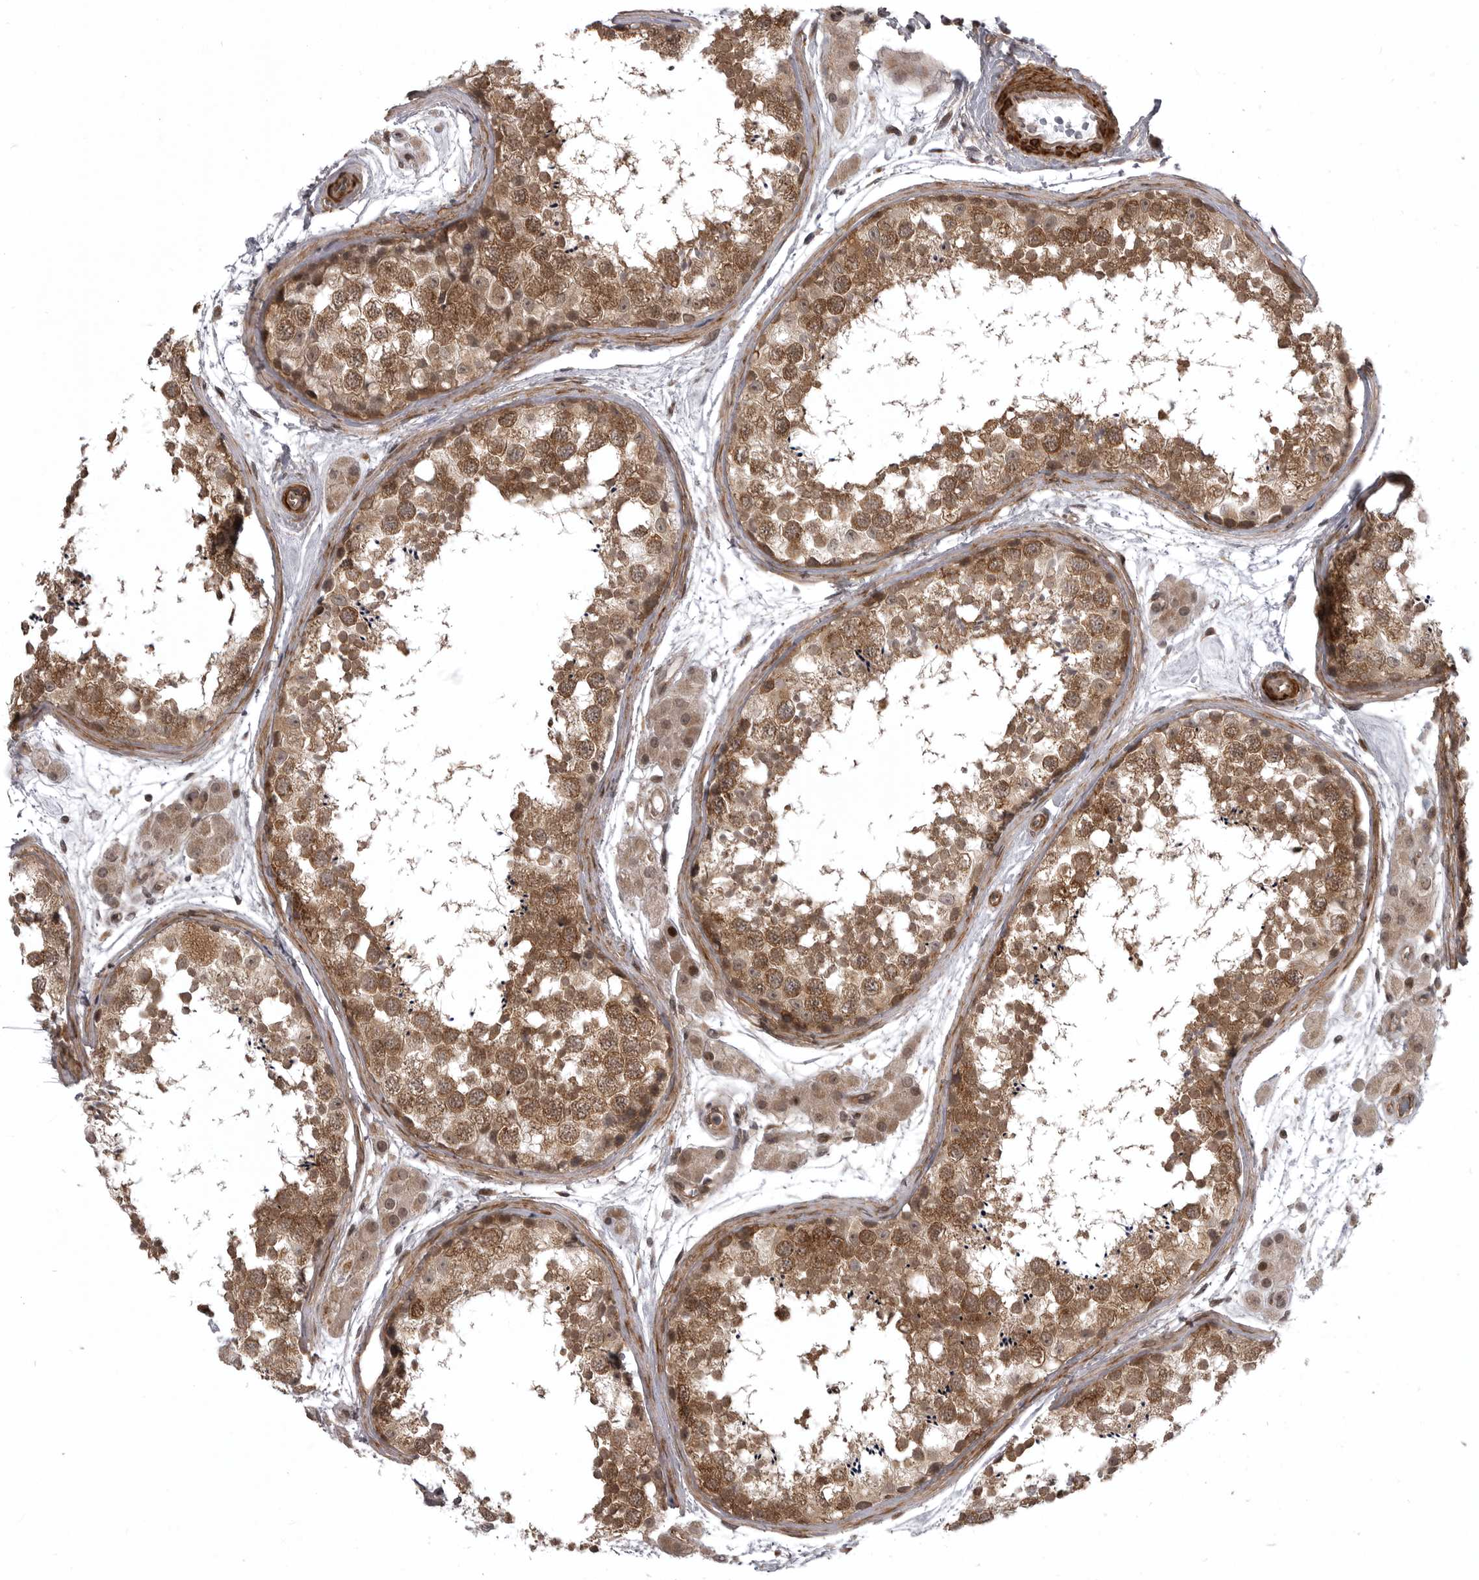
{"staining": {"intensity": "moderate", "quantity": ">75%", "location": "cytoplasmic/membranous,nuclear"}, "tissue": "testis", "cell_type": "Cells in seminiferous ducts", "image_type": "normal", "snomed": [{"axis": "morphology", "description": "Normal tissue, NOS"}, {"axis": "topography", "description": "Testis"}], "caption": "Protein expression analysis of benign human testis reveals moderate cytoplasmic/membranous,nuclear positivity in approximately >75% of cells in seminiferous ducts. The protein is stained brown, and the nuclei are stained in blue (DAB IHC with brightfield microscopy, high magnification).", "gene": "SNX16", "patient": {"sex": "male", "age": 56}}